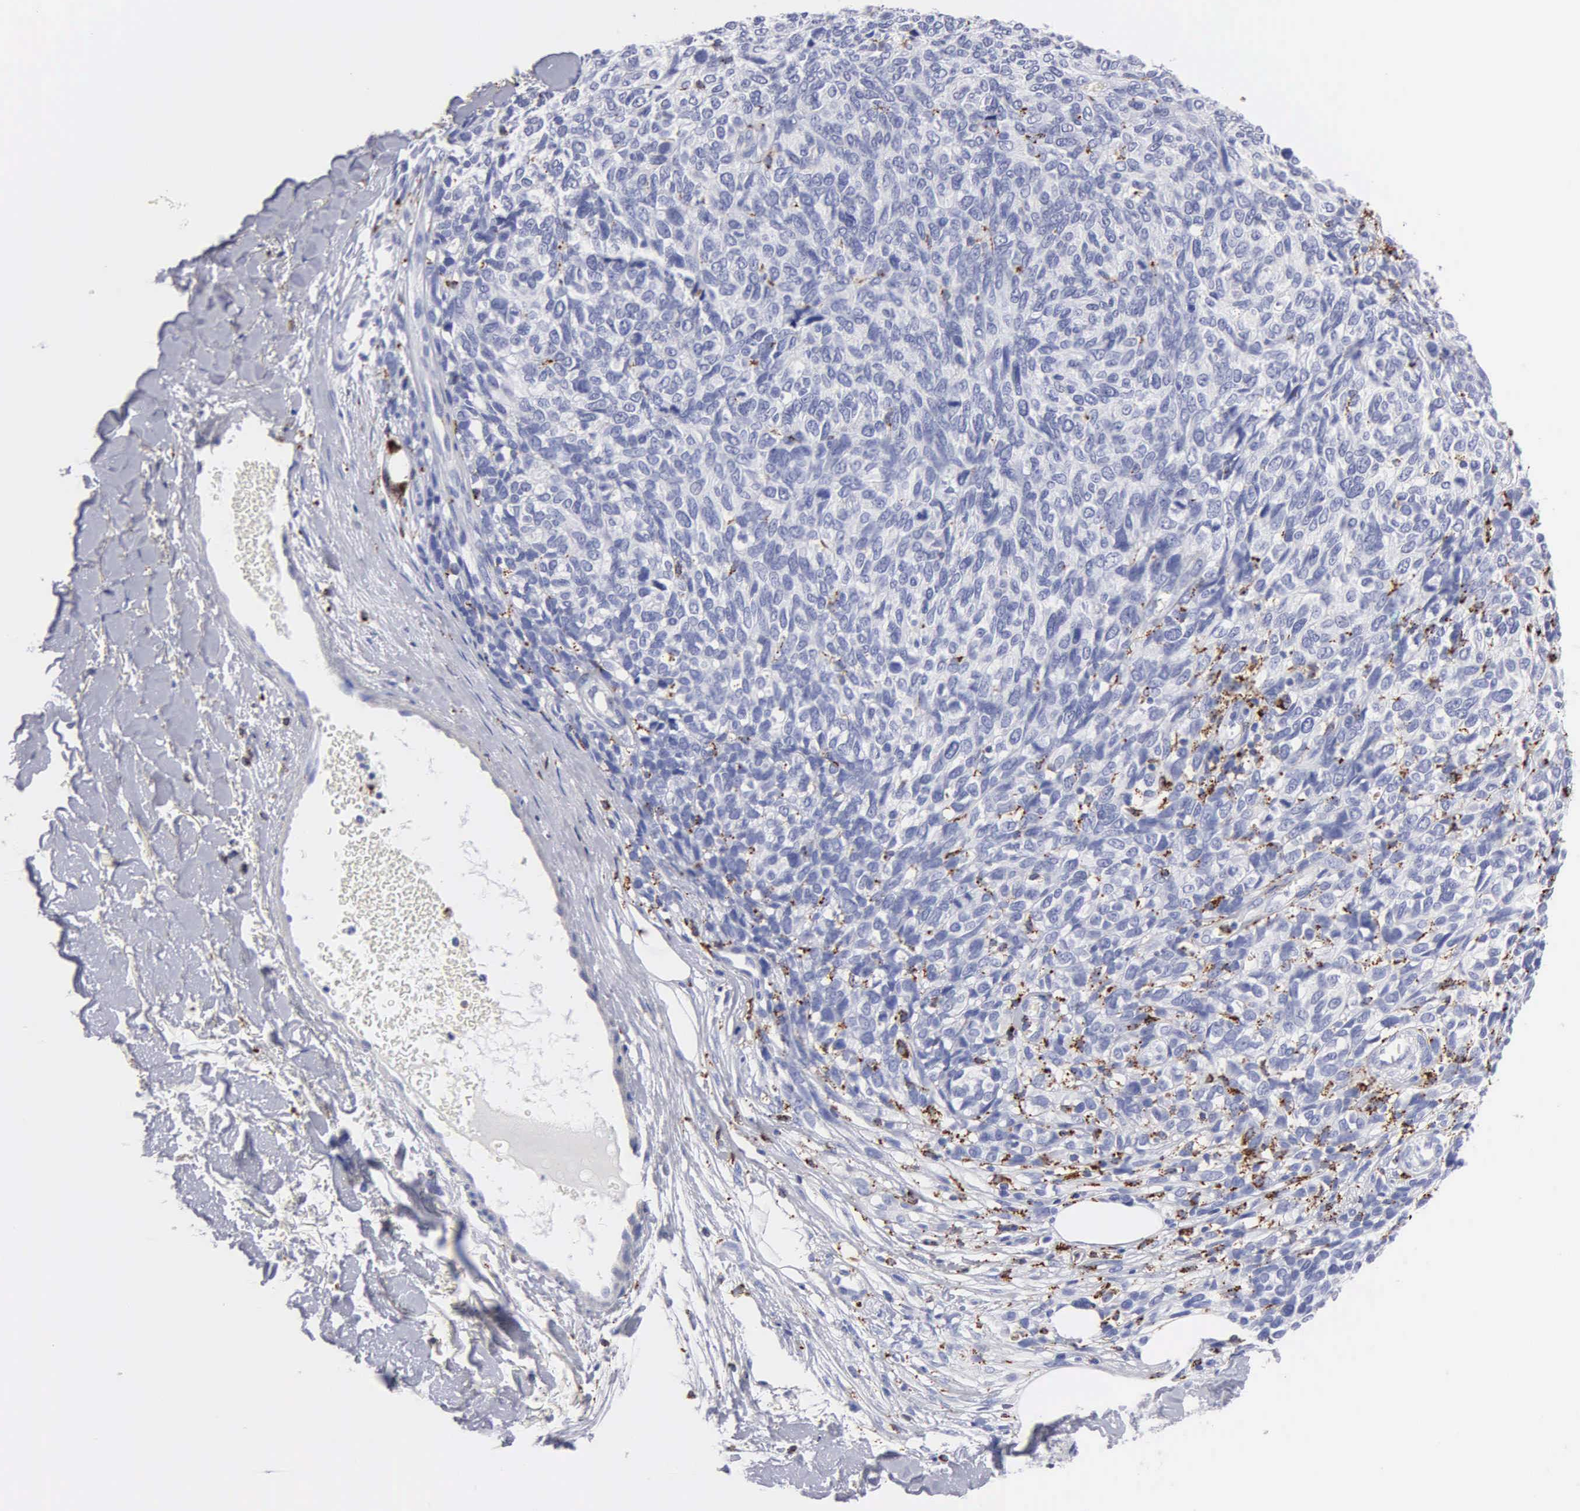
{"staining": {"intensity": "weak", "quantity": "<25%", "location": "cytoplasmic/membranous"}, "tissue": "melanoma", "cell_type": "Tumor cells", "image_type": "cancer", "snomed": [{"axis": "morphology", "description": "Malignant melanoma, NOS"}, {"axis": "topography", "description": "Skin"}], "caption": "Micrograph shows no significant protein staining in tumor cells of malignant melanoma. (Stains: DAB IHC with hematoxylin counter stain, Microscopy: brightfield microscopy at high magnification).", "gene": "CTSH", "patient": {"sex": "female", "age": 85}}